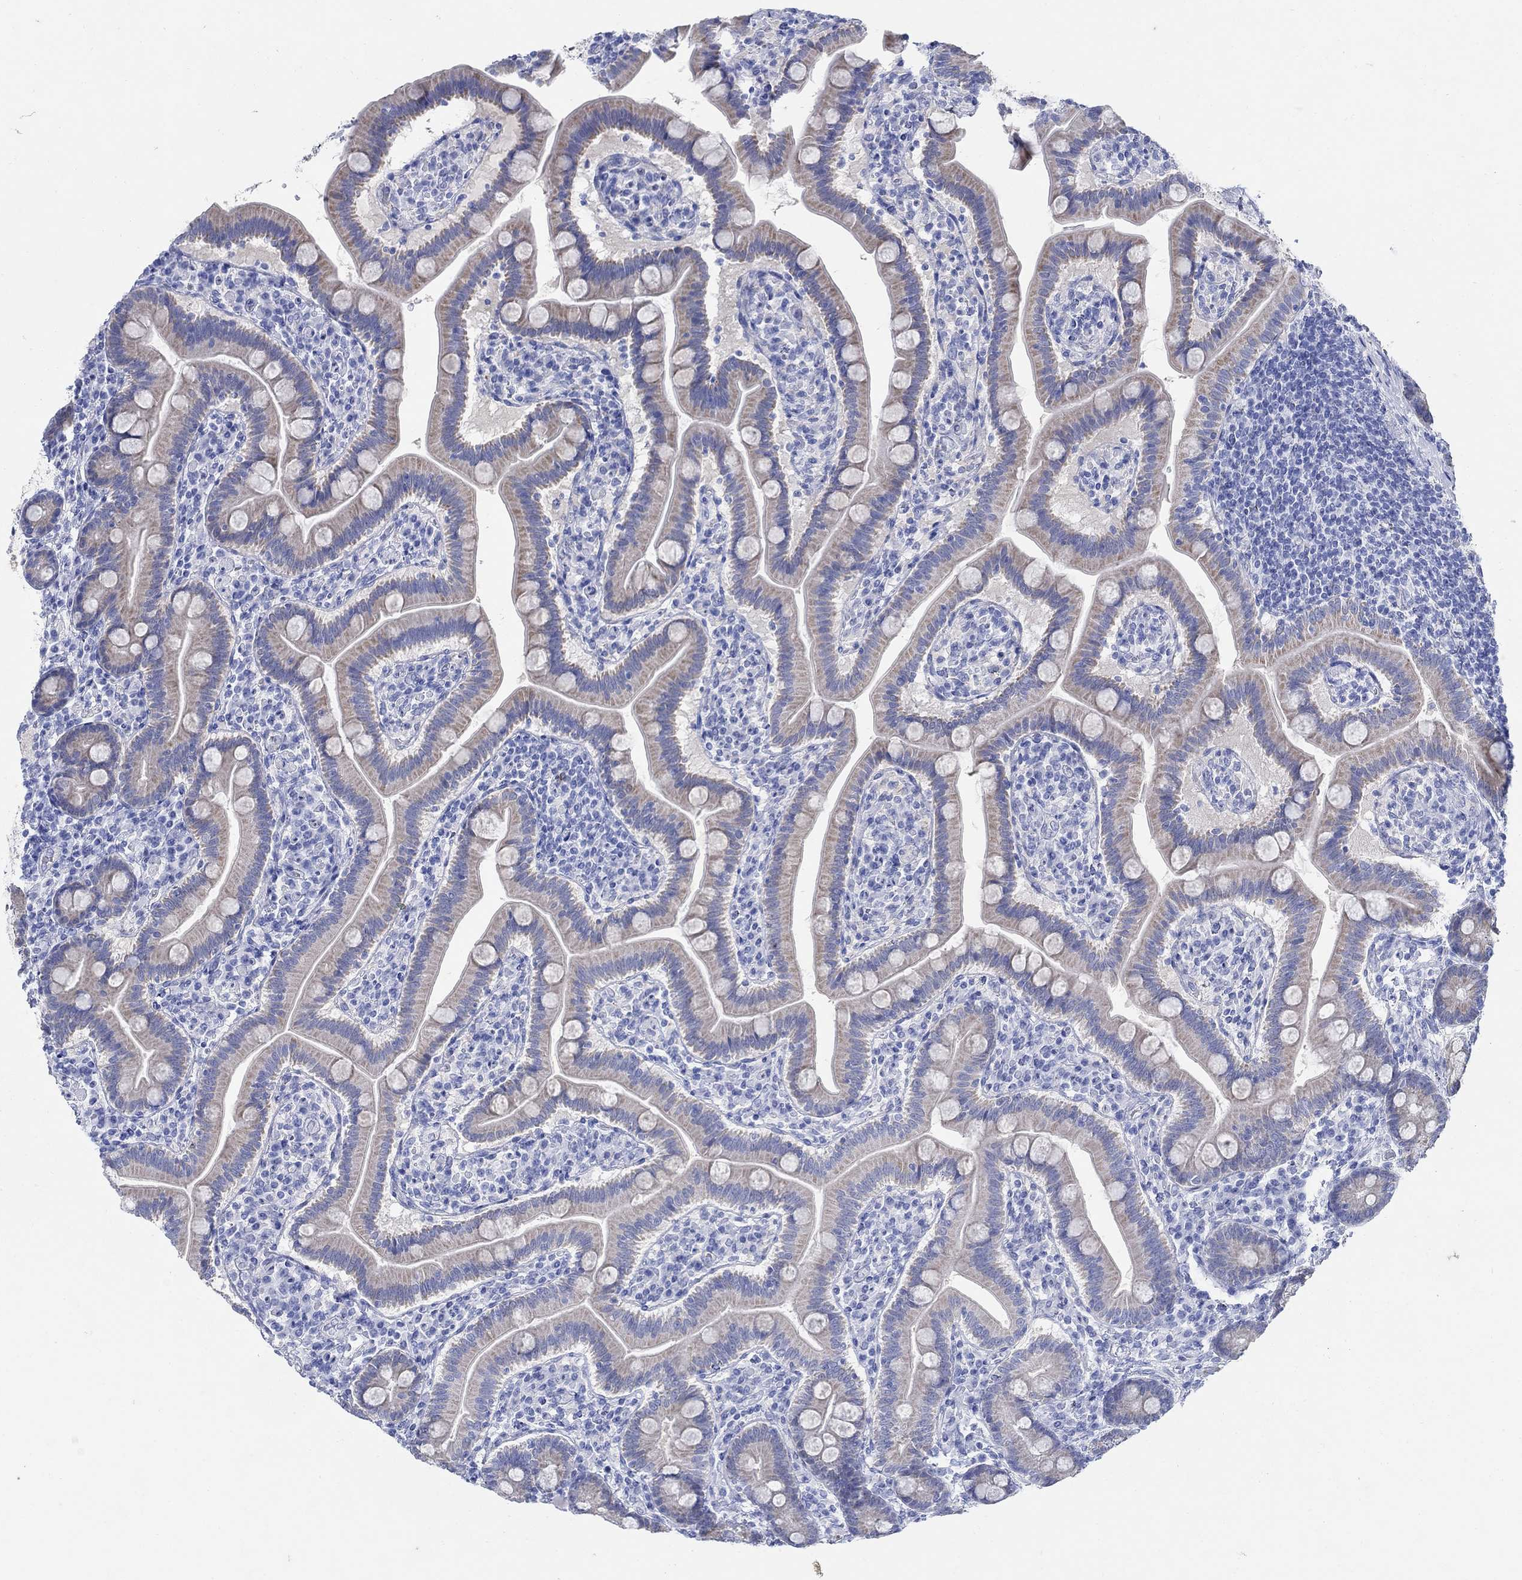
{"staining": {"intensity": "negative", "quantity": "none", "location": "none"}, "tissue": "small intestine", "cell_type": "Glandular cells", "image_type": "normal", "snomed": [{"axis": "morphology", "description": "Normal tissue, NOS"}, {"axis": "topography", "description": "Small intestine"}], "caption": "High power microscopy micrograph of an IHC micrograph of unremarkable small intestine, revealing no significant expression in glandular cells.", "gene": "ZDHHC14", "patient": {"sex": "male", "age": 66}}